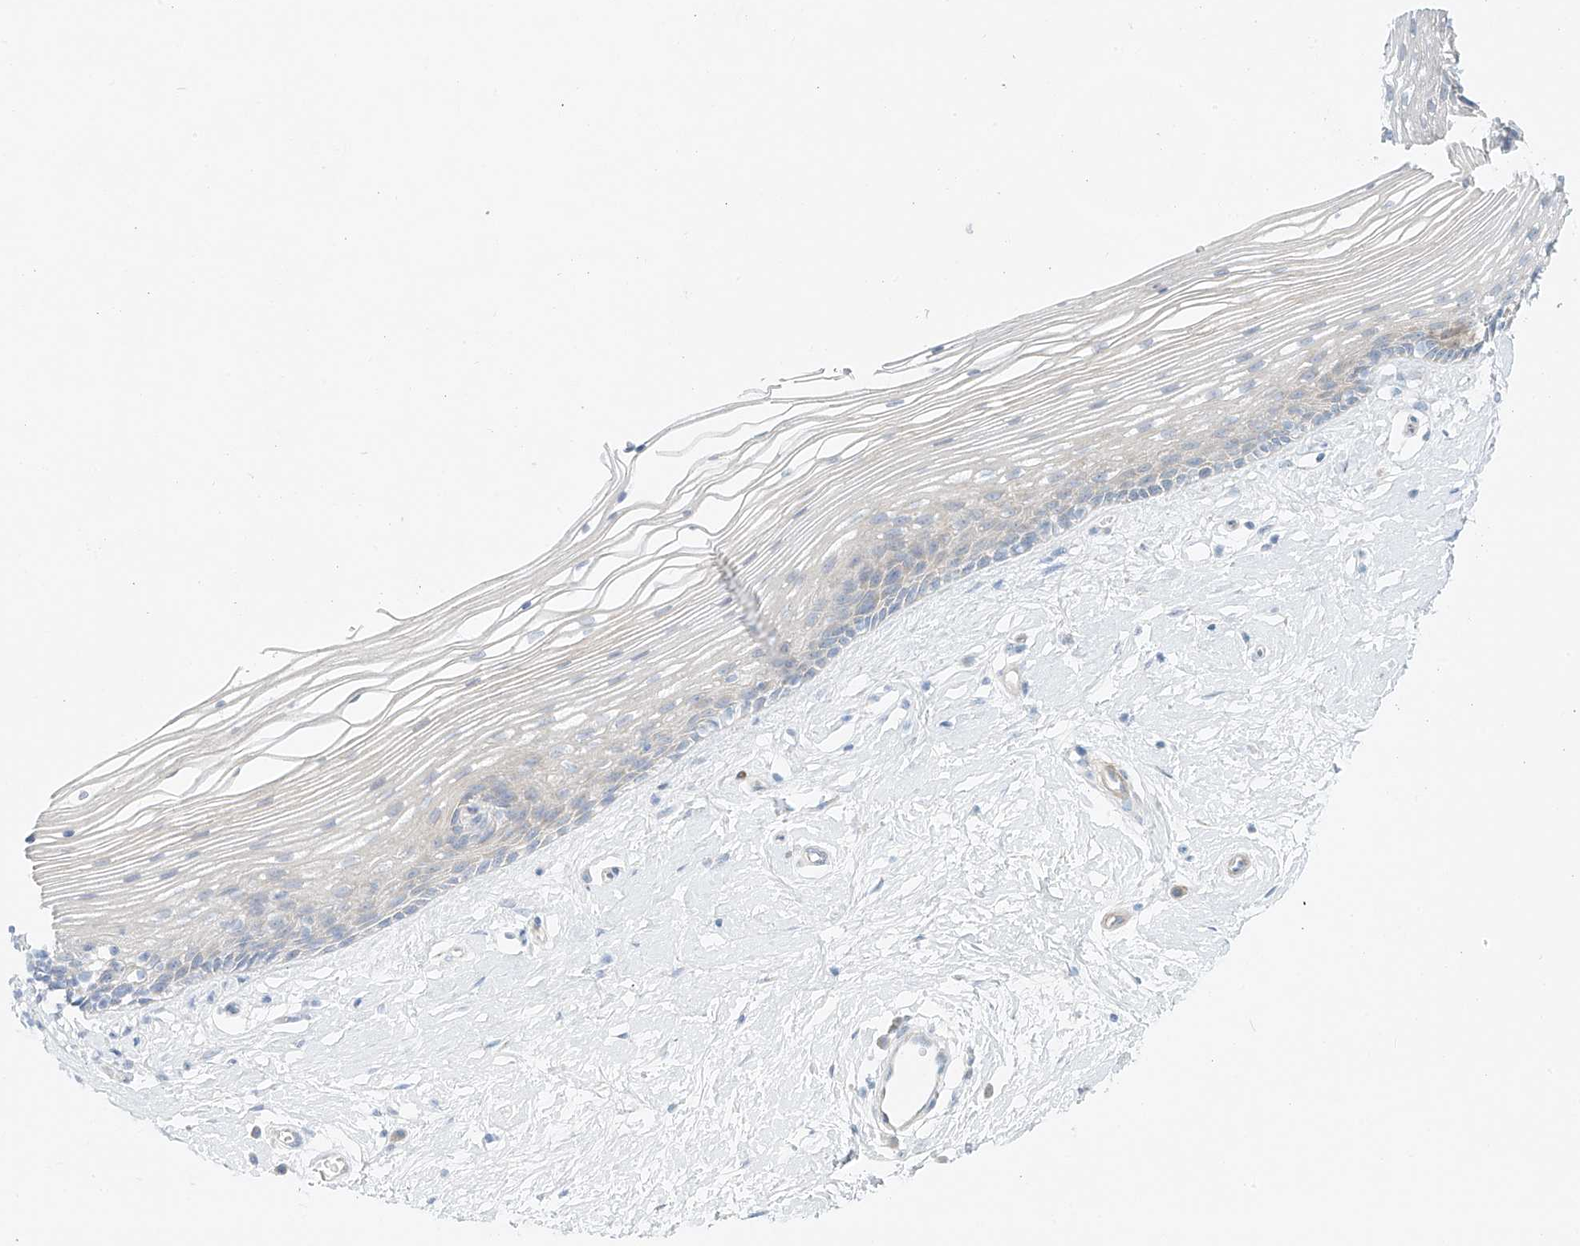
{"staining": {"intensity": "weak", "quantity": "<25%", "location": "cytoplasmic/membranous"}, "tissue": "vagina", "cell_type": "Squamous epithelial cells", "image_type": "normal", "snomed": [{"axis": "morphology", "description": "Normal tissue, NOS"}, {"axis": "topography", "description": "Vagina"}], "caption": "Immunohistochemical staining of unremarkable human vagina reveals no significant positivity in squamous epithelial cells. The staining was performed using DAB to visualize the protein expression in brown, while the nuclei were stained in blue with hematoxylin (Magnification: 20x).", "gene": "EIPR1", "patient": {"sex": "female", "age": 46}}